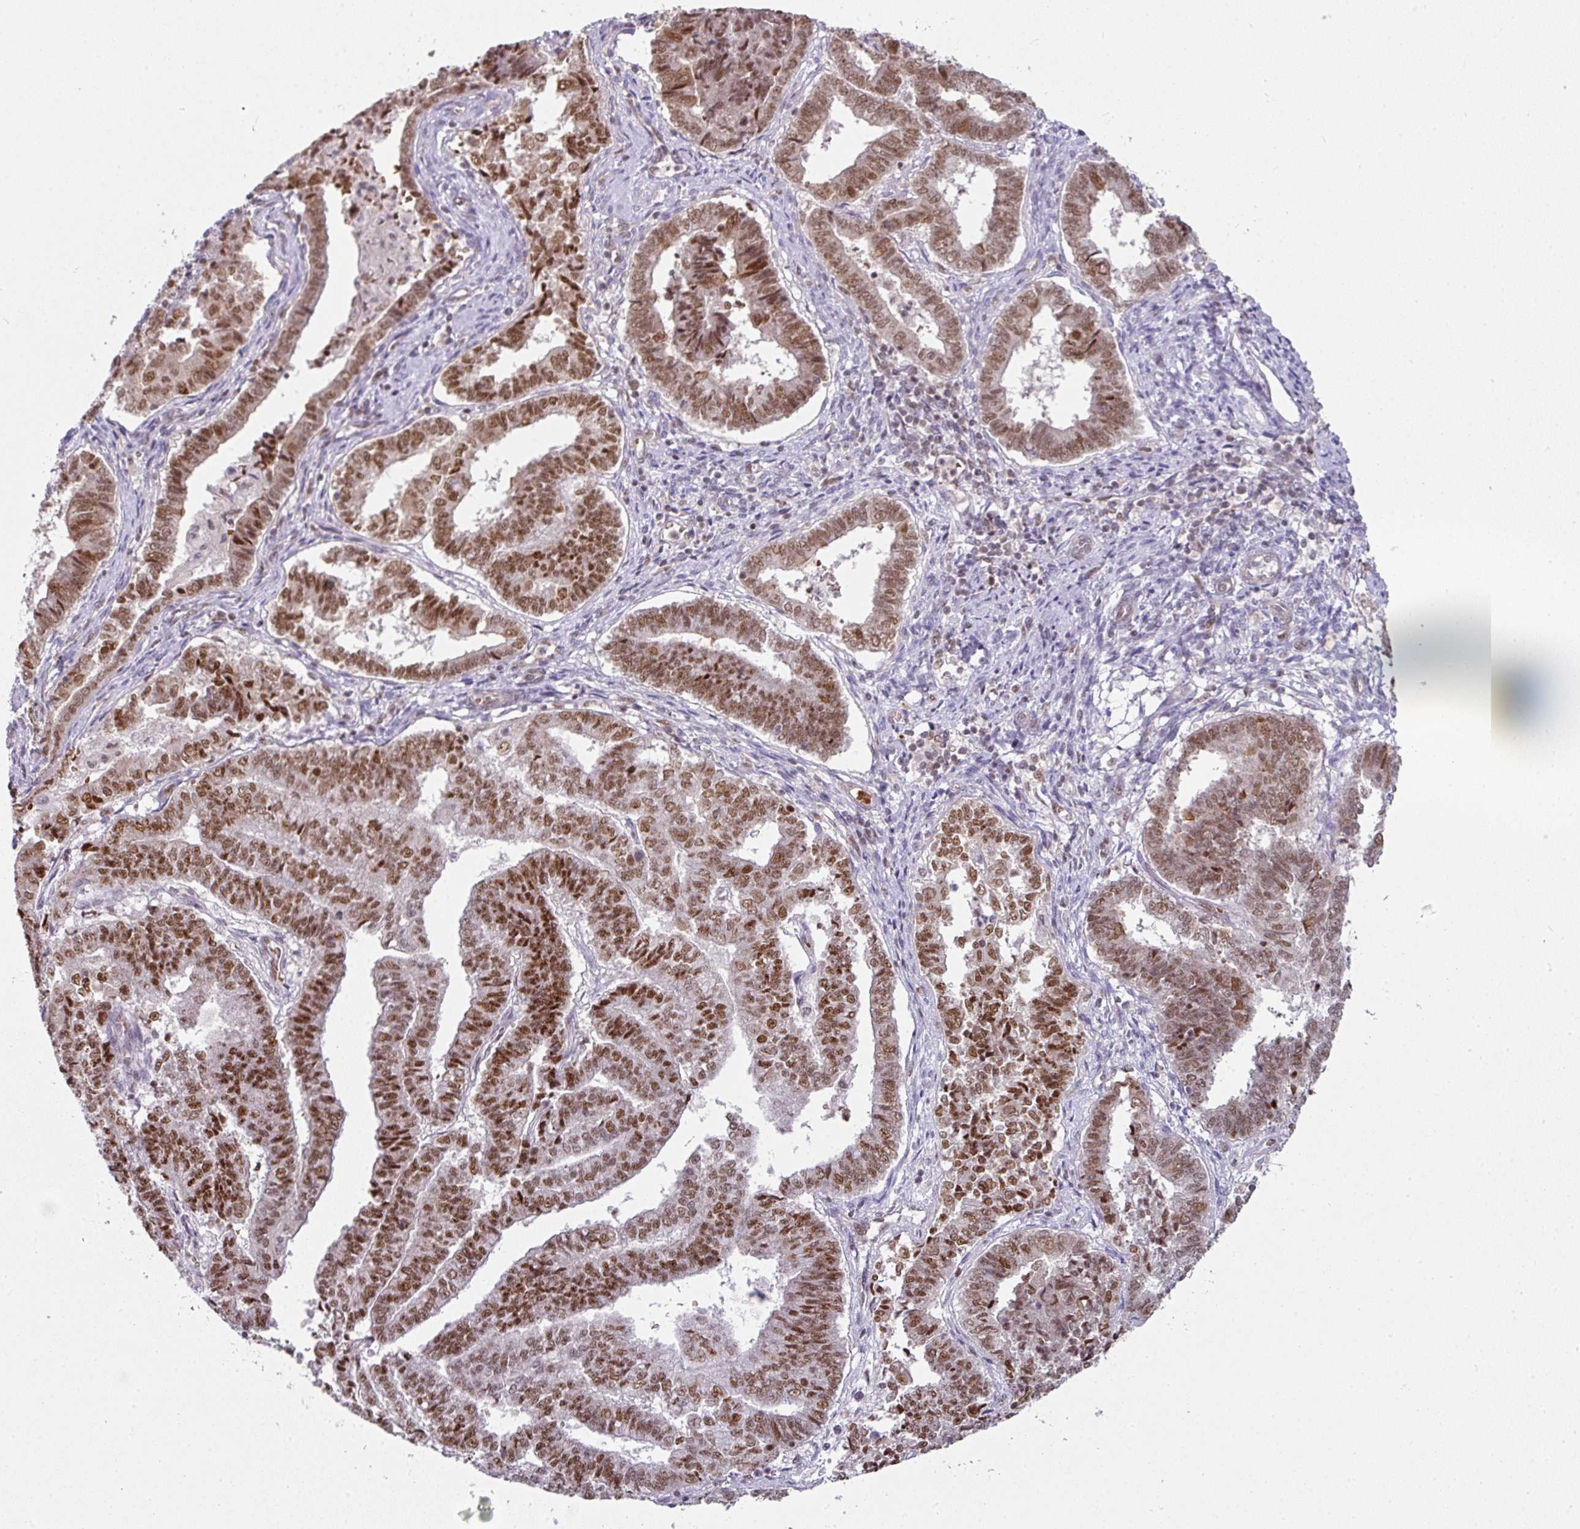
{"staining": {"intensity": "moderate", "quantity": ">75%", "location": "nuclear"}, "tissue": "endometrial cancer", "cell_type": "Tumor cells", "image_type": "cancer", "snomed": [{"axis": "morphology", "description": "Adenocarcinoma, NOS"}, {"axis": "topography", "description": "Endometrium"}], "caption": "Moderate nuclear protein expression is identified in about >75% of tumor cells in adenocarcinoma (endometrial).", "gene": "NCOA5", "patient": {"sex": "female", "age": 72}}